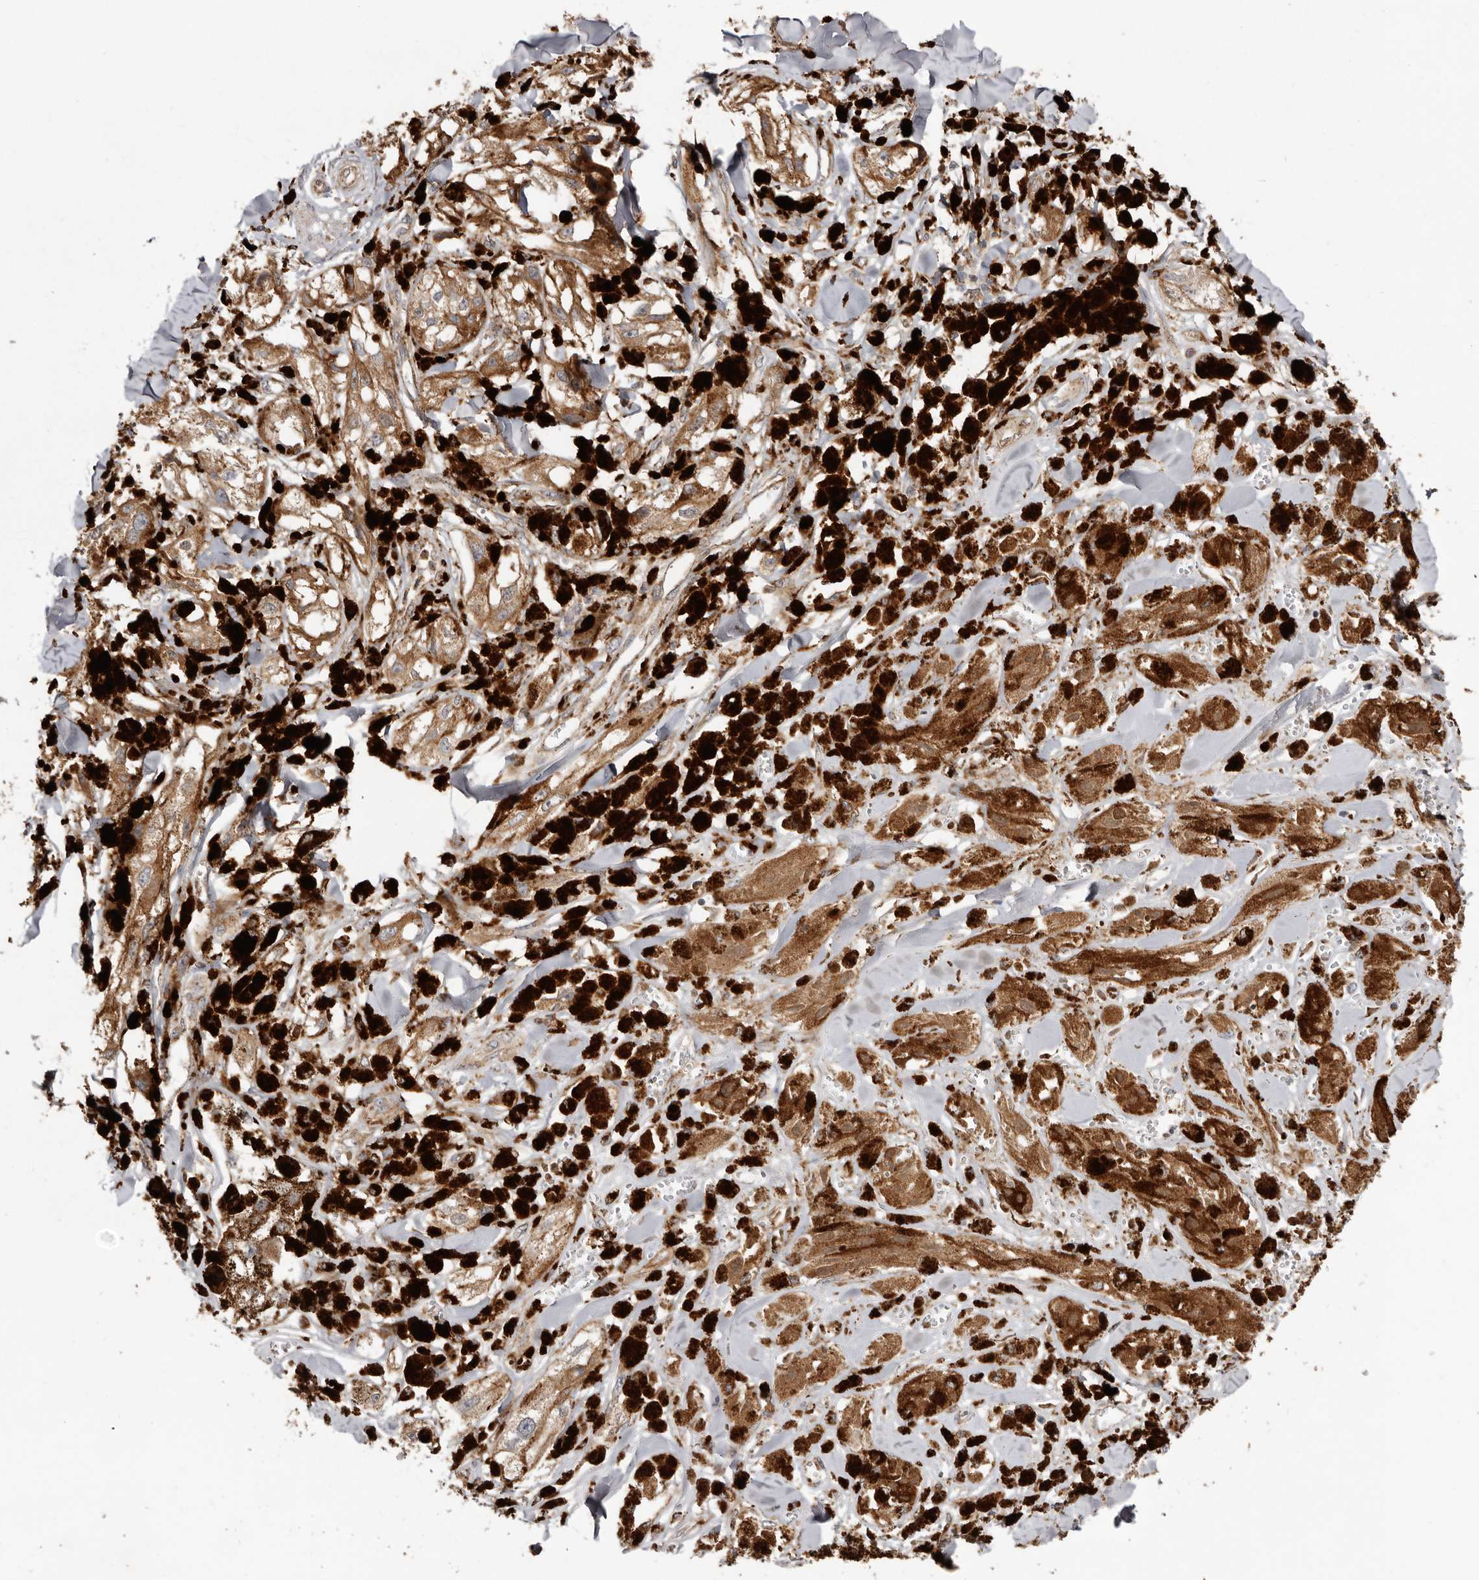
{"staining": {"intensity": "moderate", "quantity": ">75%", "location": "cytoplasmic/membranous"}, "tissue": "melanoma", "cell_type": "Tumor cells", "image_type": "cancer", "snomed": [{"axis": "morphology", "description": "Malignant melanoma, NOS"}, {"axis": "topography", "description": "Skin"}], "caption": "Melanoma tissue exhibits moderate cytoplasmic/membranous expression in about >75% of tumor cells, visualized by immunohistochemistry.", "gene": "GRN", "patient": {"sex": "male", "age": 88}}